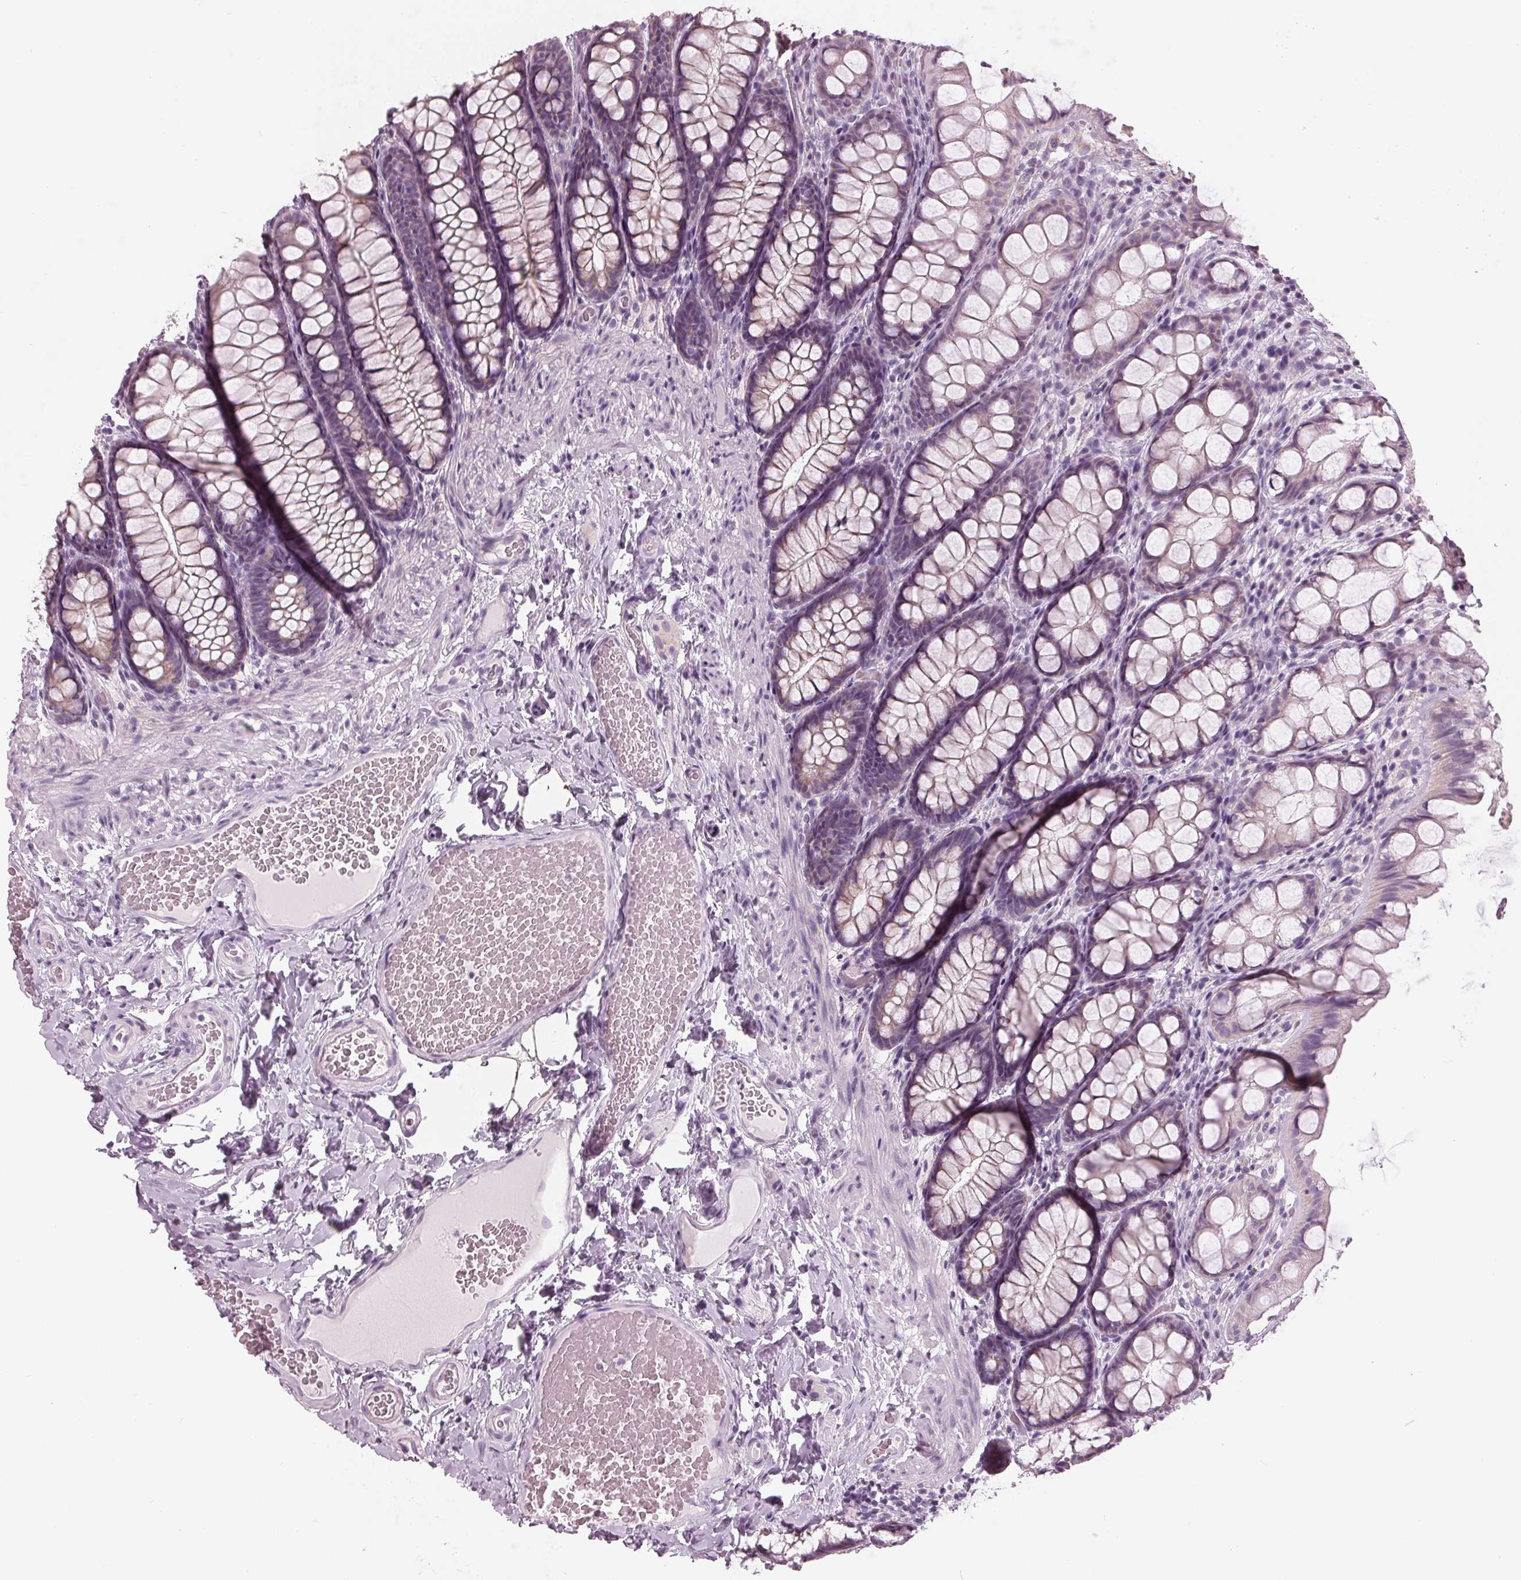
{"staining": {"intensity": "negative", "quantity": "none", "location": "none"}, "tissue": "colon", "cell_type": "Endothelial cells", "image_type": "normal", "snomed": [{"axis": "morphology", "description": "Normal tissue, NOS"}, {"axis": "topography", "description": "Colon"}], "caption": "This is a histopathology image of immunohistochemistry staining of benign colon, which shows no staining in endothelial cells. The staining is performed using DAB (3,3'-diaminobenzidine) brown chromogen with nuclei counter-stained in using hematoxylin.", "gene": "SAMD4A", "patient": {"sex": "male", "age": 47}}